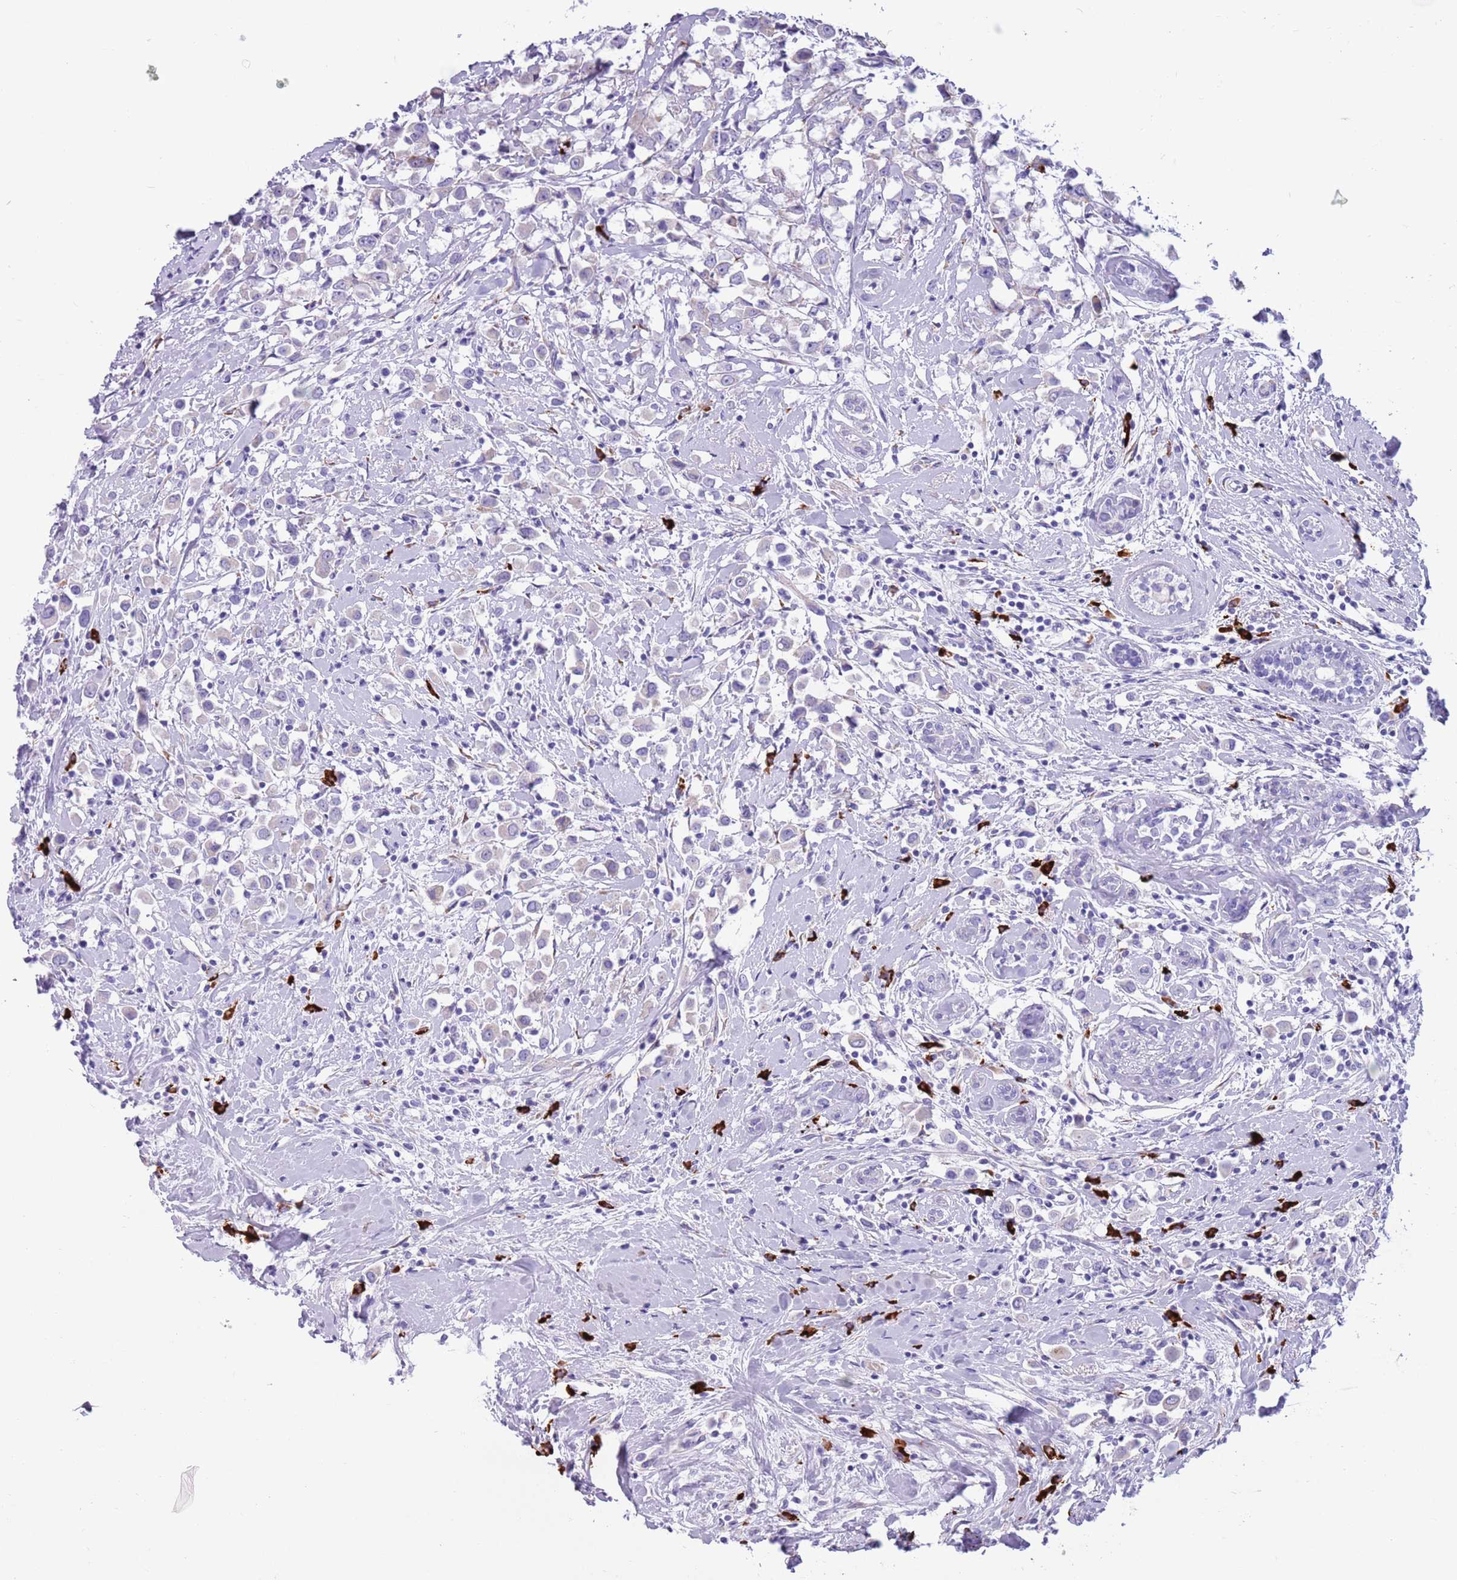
{"staining": {"intensity": "negative", "quantity": "none", "location": "none"}, "tissue": "breast cancer", "cell_type": "Tumor cells", "image_type": "cancer", "snomed": [{"axis": "morphology", "description": "Duct carcinoma"}, {"axis": "topography", "description": "Breast"}], "caption": "Immunohistochemistry (IHC) of human breast cancer (intraductal carcinoma) reveals no expression in tumor cells.", "gene": "LY6G5B", "patient": {"sex": "female", "age": 87}}